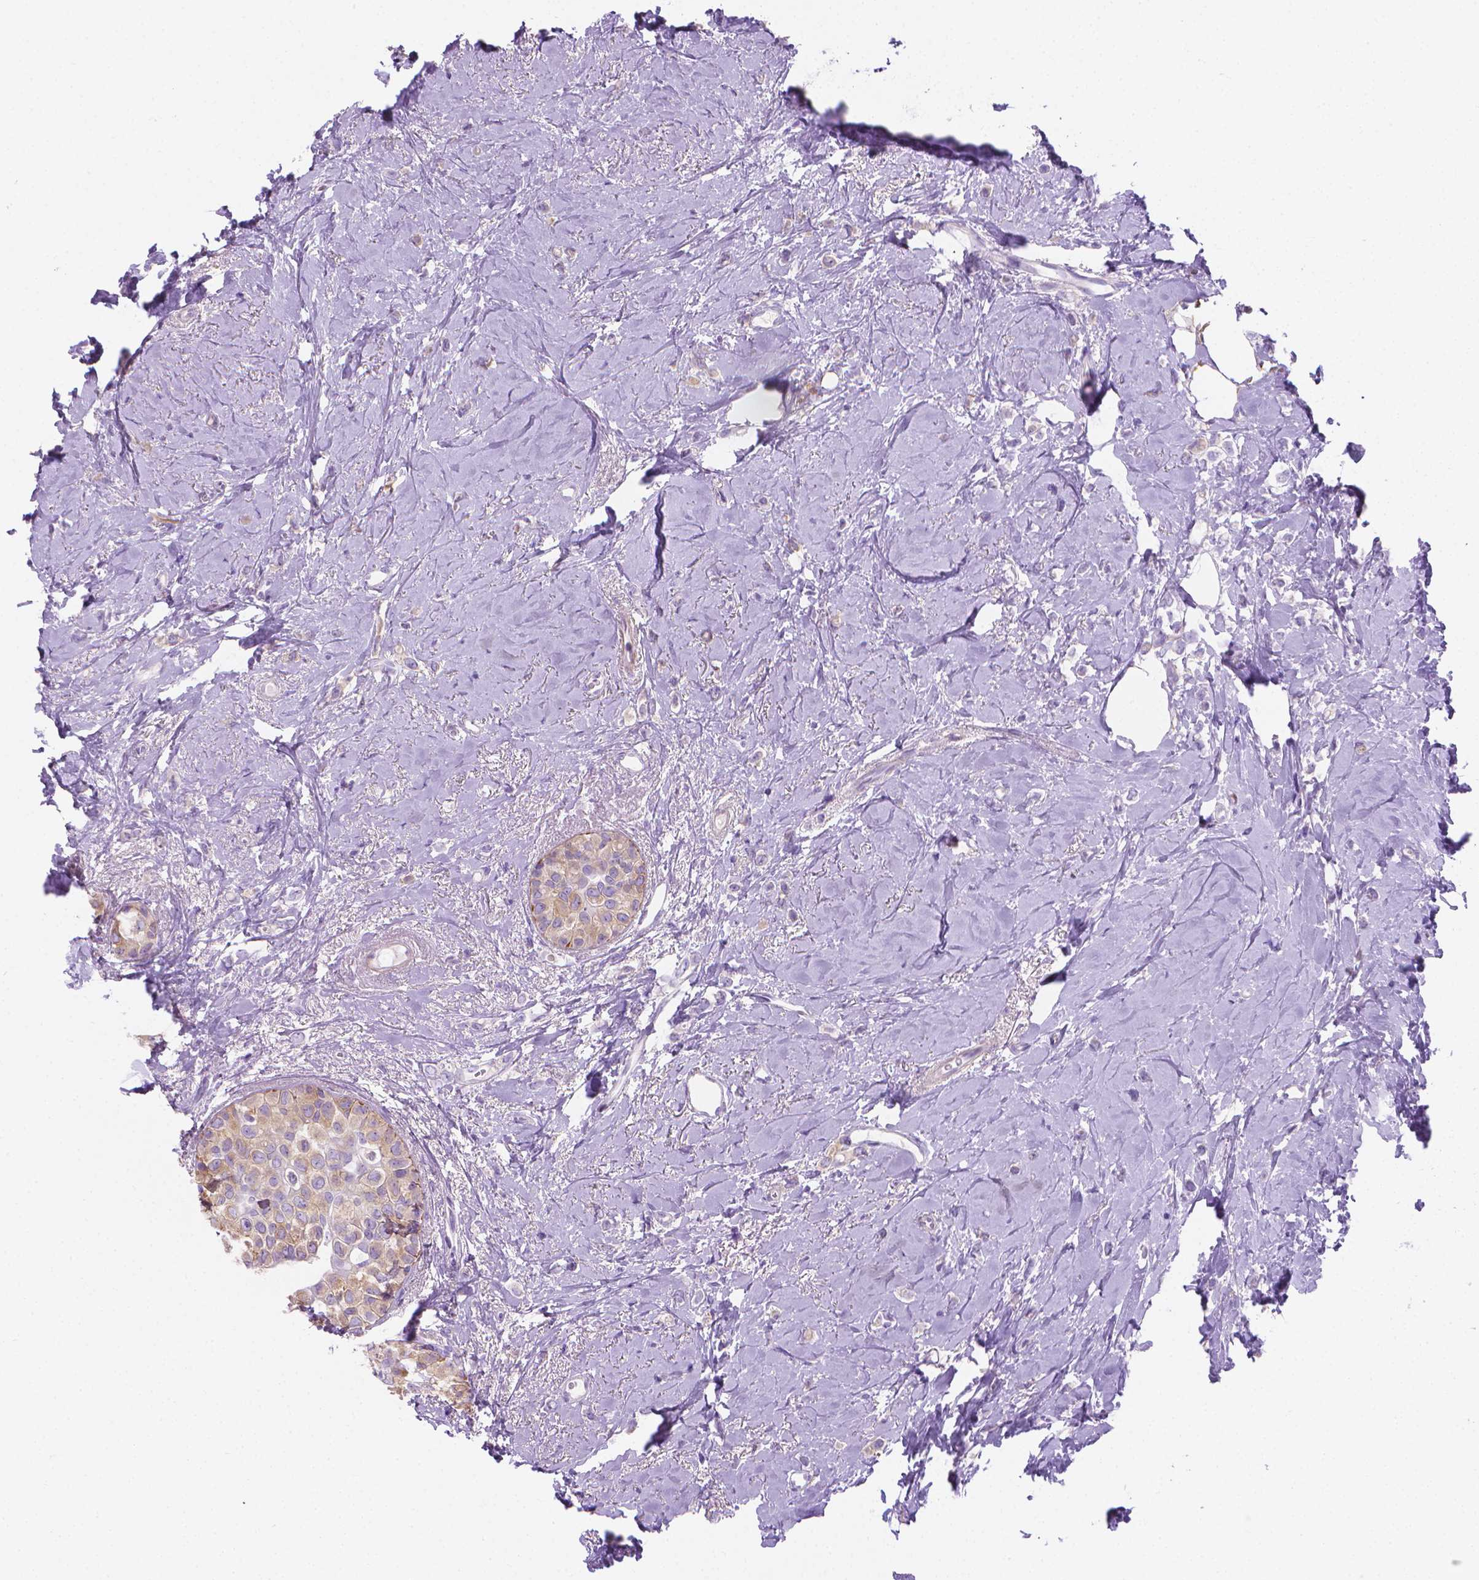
{"staining": {"intensity": "weak", "quantity": "25%-75%", "location": "cytoplasmic/membranous"}, "tissue": "breast cancer", "cell_type": "Tumor cells", "image_type": "cancer", "snomed": [{"axis": "morphology", "description": "Lobular carcinoma"}, {"axis": "topography", "description": "Breast"}], "caption": "About 25%-75% of tumor cells in breast cancer (lobular carcinoma) demonstrate weak cytoplasmic/membranous protein staining as visualized by brown immunohistochemical staining.", "gene": "FASN", "patient": {"sex": "female", "age": 66}}